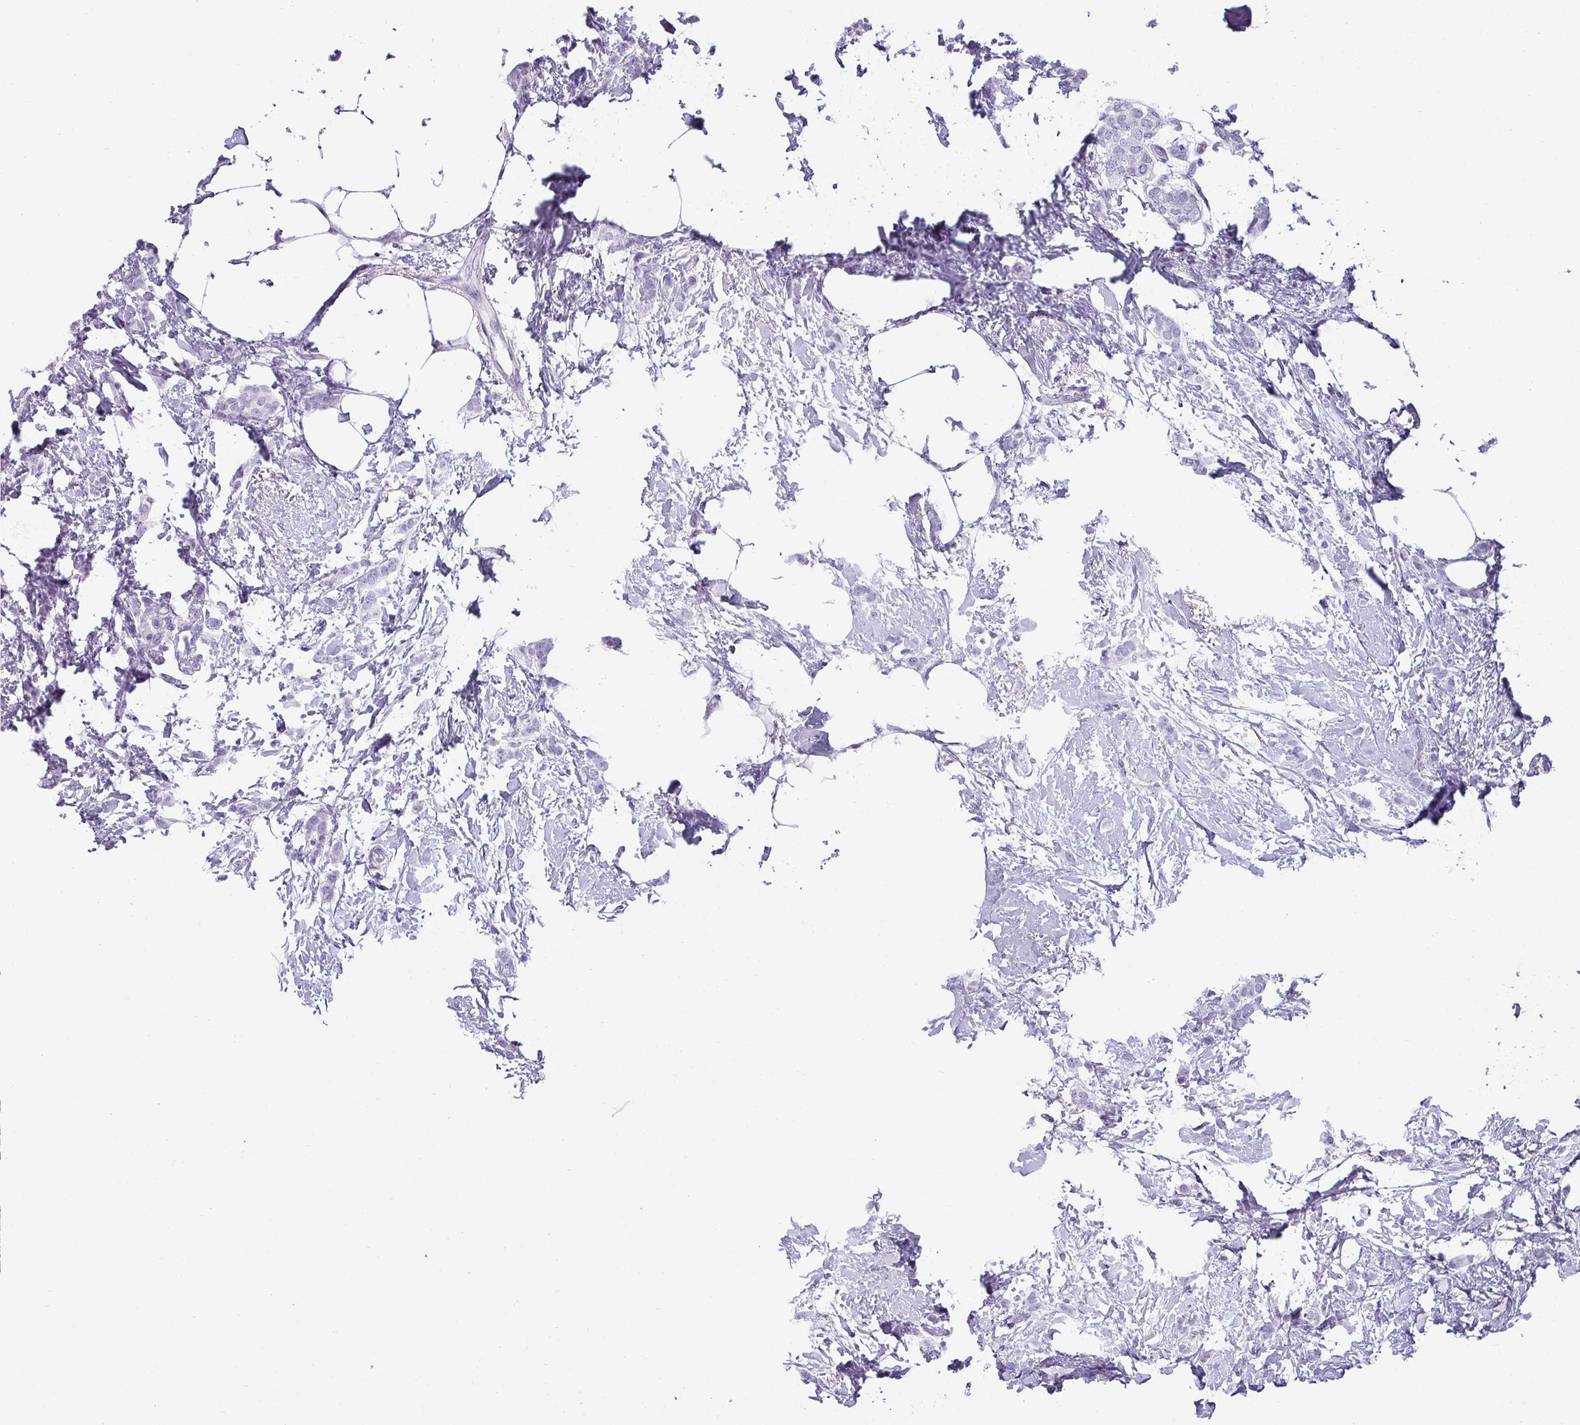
{"staining": {"intensity": "negative", "quantity": "none", "location": "none"}, "tissue": "breast cancer", "cell_type": "Tumor cells", "image_type": "cancer", "snomed": [{"axis": "morphology", "description": "Duct carcinoma"}, {"axis": "topography", "description": "Breast"}], "caption": "High magnification brightfield microscopy of breast cancer (invasive ductal carcinoma) stained with DAB (3,3'-diaminobenzidine) (brown) and counterstained with hematoxylin (blue): tumor cells show no significant positivity.", "gene": "VCY1B", "patient": {"sex": "female", "age": 72}}